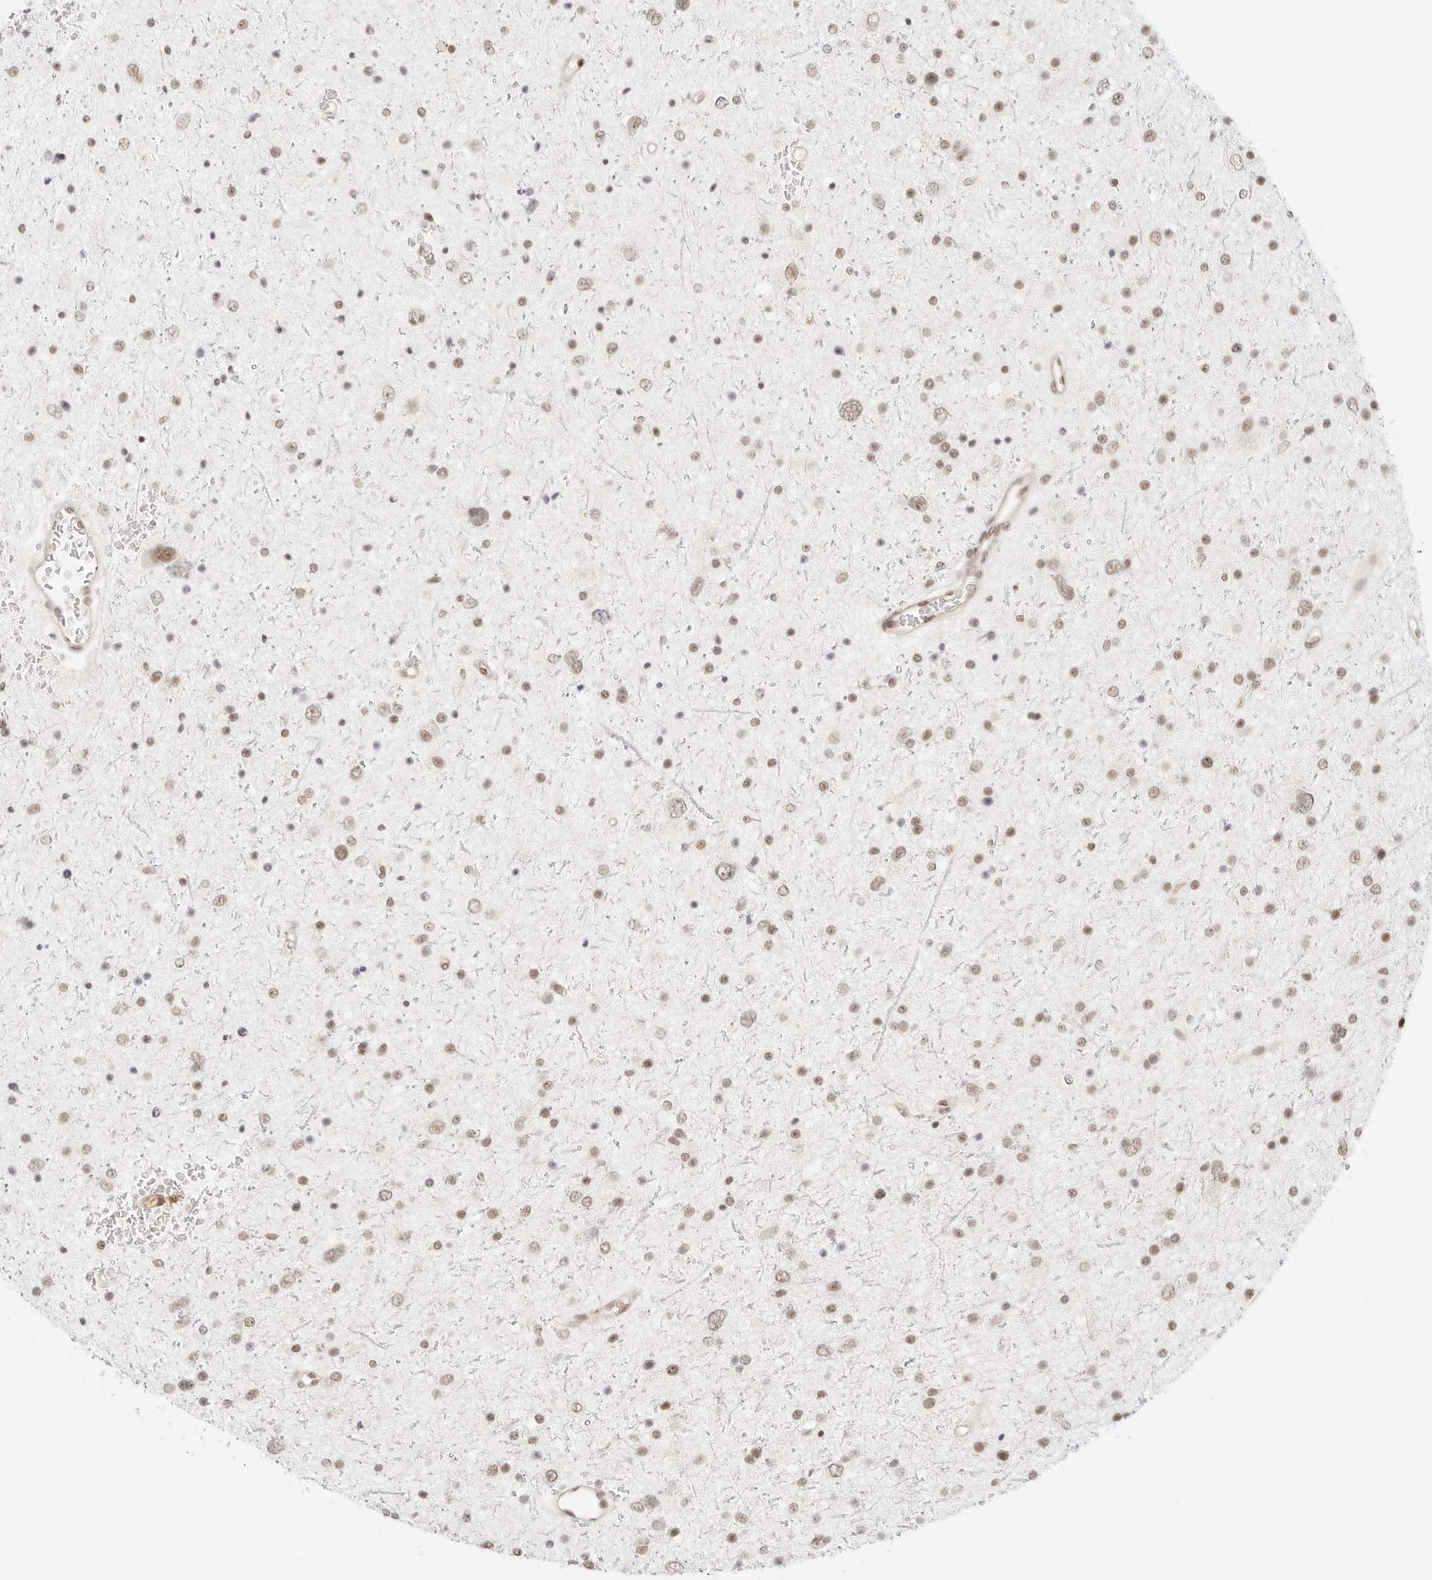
{"staining": {"intensity": "weak", "quantity": "<25%", "location": "nuclear"}, "tissue": "glioma", "cell_type": "Tumor cells", "image_type": "cancer", "snomed": [{"axis": "morphology", "description": "Glioma, malignant, Low grade"}, {"axis": "topography", "description": "Brain"}], "caption": "Malignant glioma (low-grade) stained for a protein using immunohistochemistry reveals no expression tumor cells.", "gene": "ITGA6", "patient": {"sex": "female", "age": 37}}